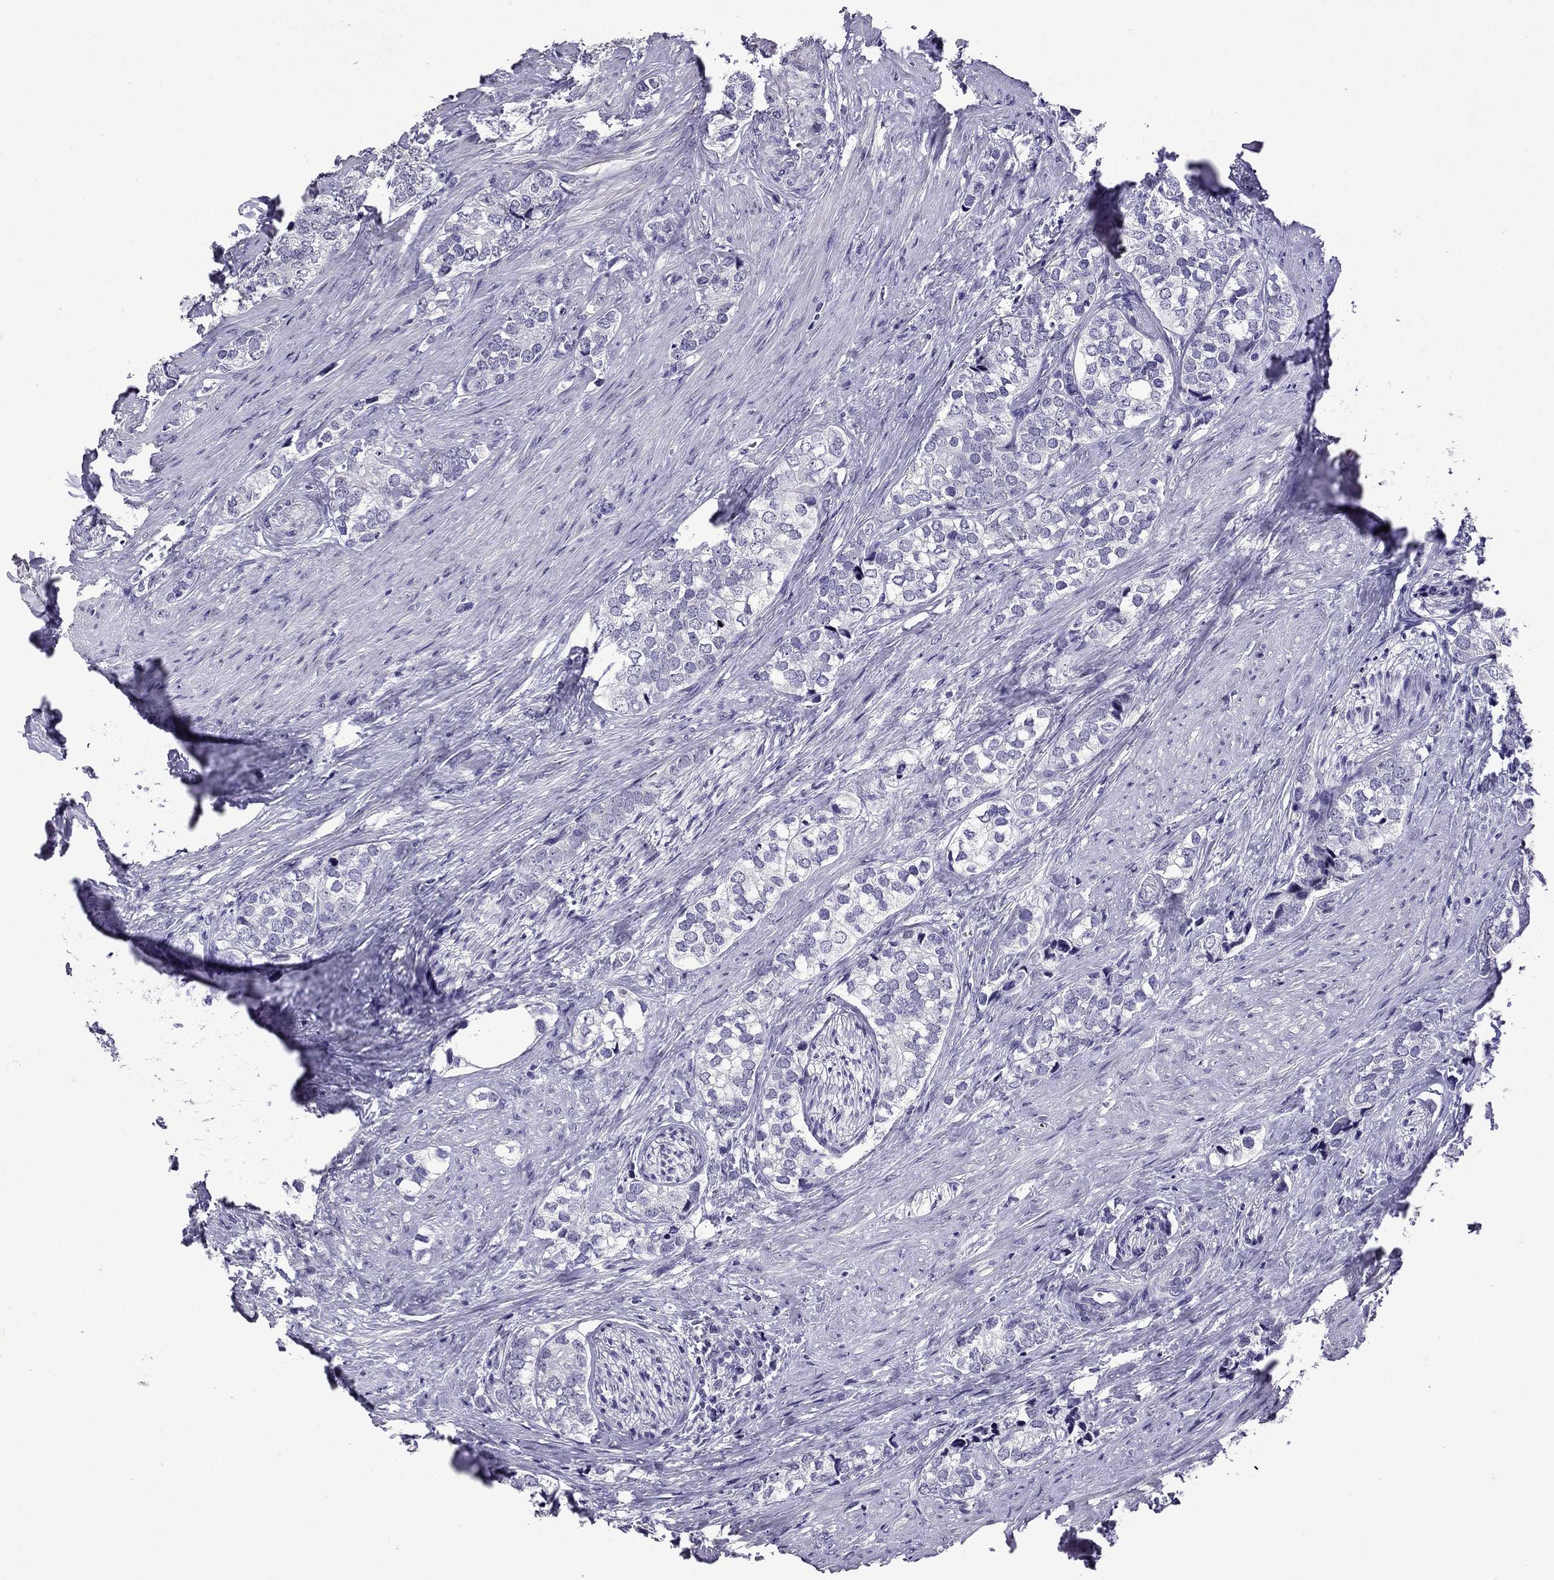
{"staining": {"intensity": "negative", "quantity": "none", "location": "none"}, "tissue": "prostate cancer", "cell_type": "Tumor cells", "image_type": "cancer", "snomed": [{"axis": "morphology", "description": "Adenocarcinoma, NOS"}, {"axis": "topography", "description": "Prostate and seminal vesicle, NOS"}], "caption": "High power microscopy micrograph of an IHC histopathology image of prostate adenocarcinoma, revealing no significant positivity in tumor cells.", "gene": "TTN", "patient": {"sex": "male", "age": 63}}